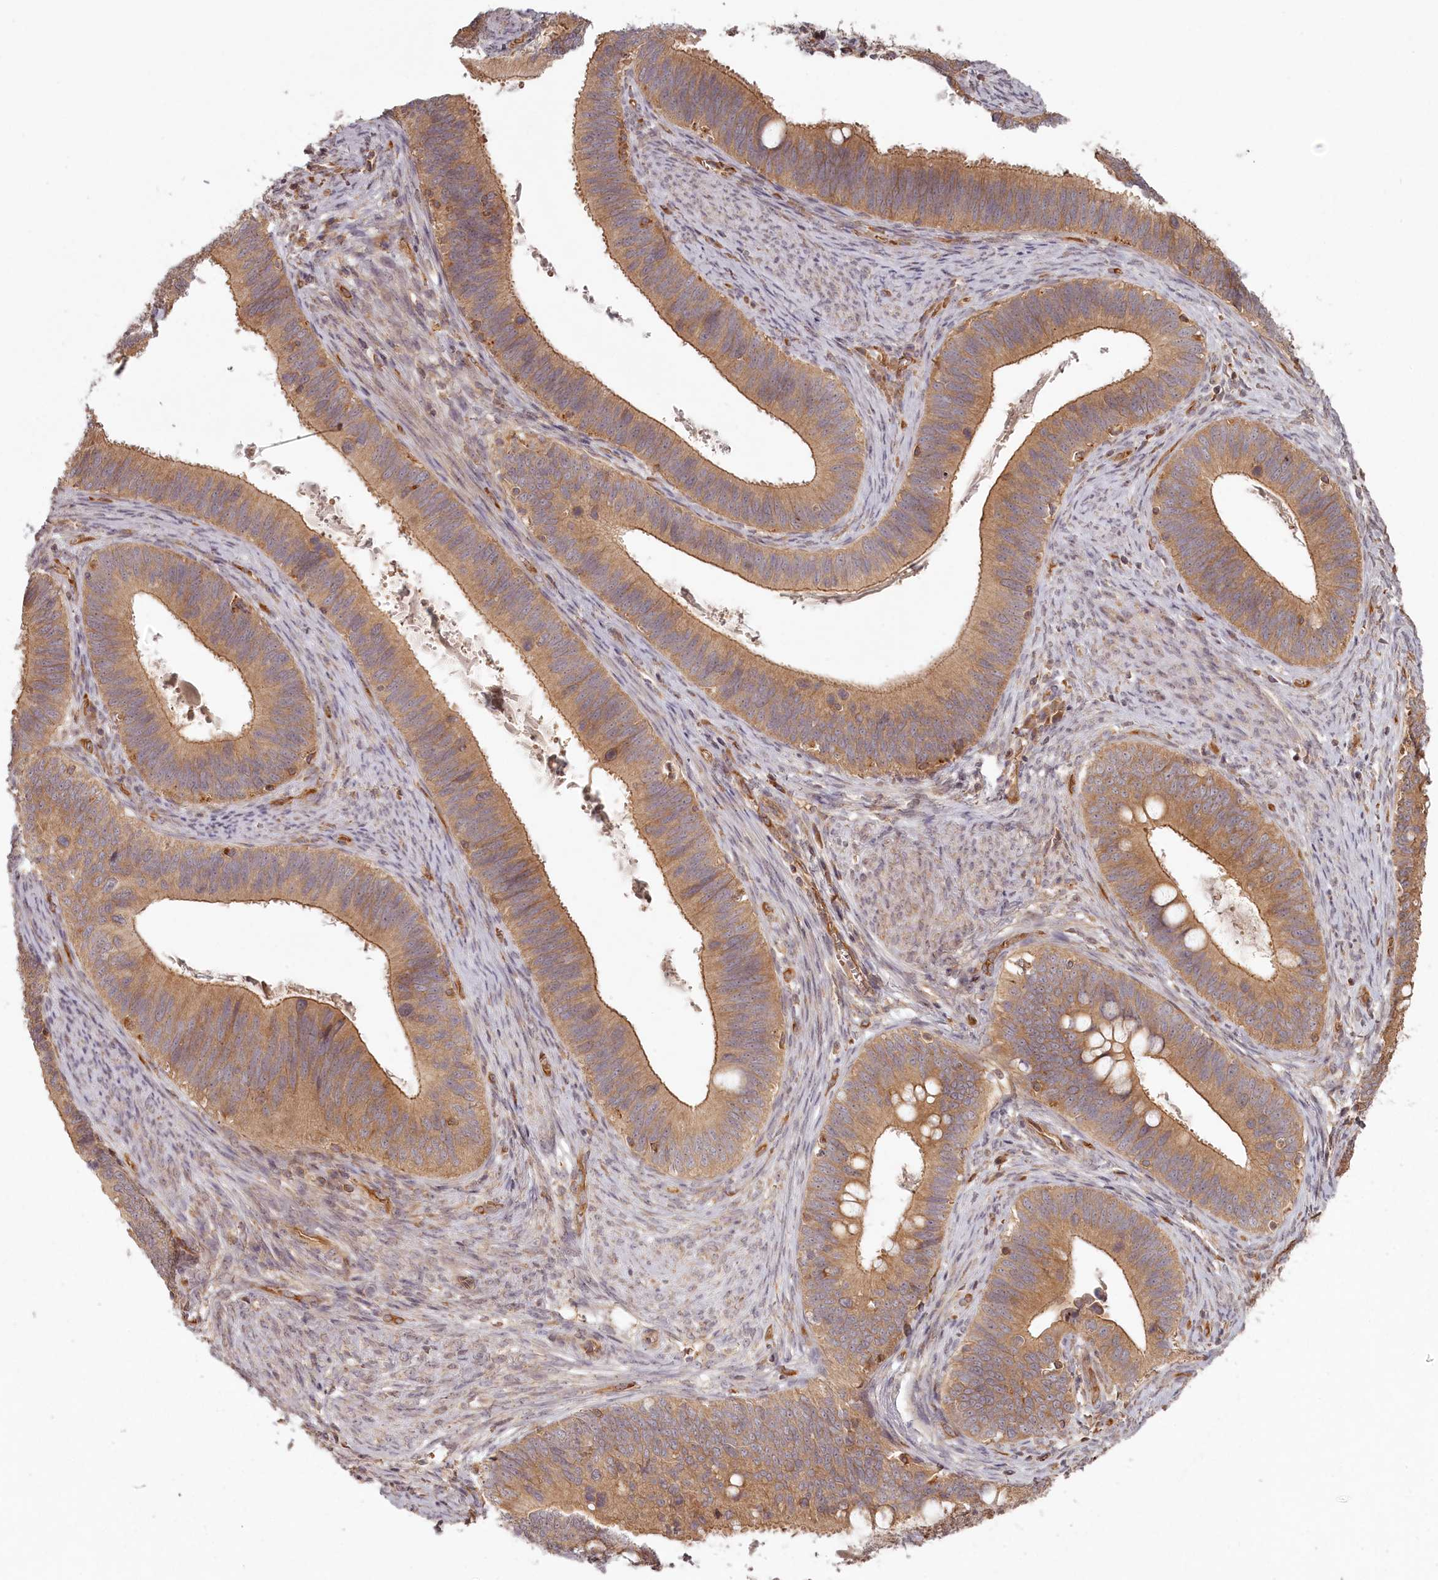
{"staining": {"intensity": "moderate", "quantity": ">75%", "location": "cytoplasmic/membranous"}, "tissue": "cervical cancer", "cell_type": "Tumor cells", "image_type": "cancer", "snomed": [{"axis": "morphology", "description": "Adenocarcinoma, NOS"}, {"axis": "topography", "description": "Cervix"}], "caption": "Moderate cytoplasmic/membranous positivity for a protein is seen in approximately >75% of tumor cells of cervical adenocarcinoma using immunohistochemistry.", "gene": "TMIE", "patient": {"sex": "female", "age": 42}}